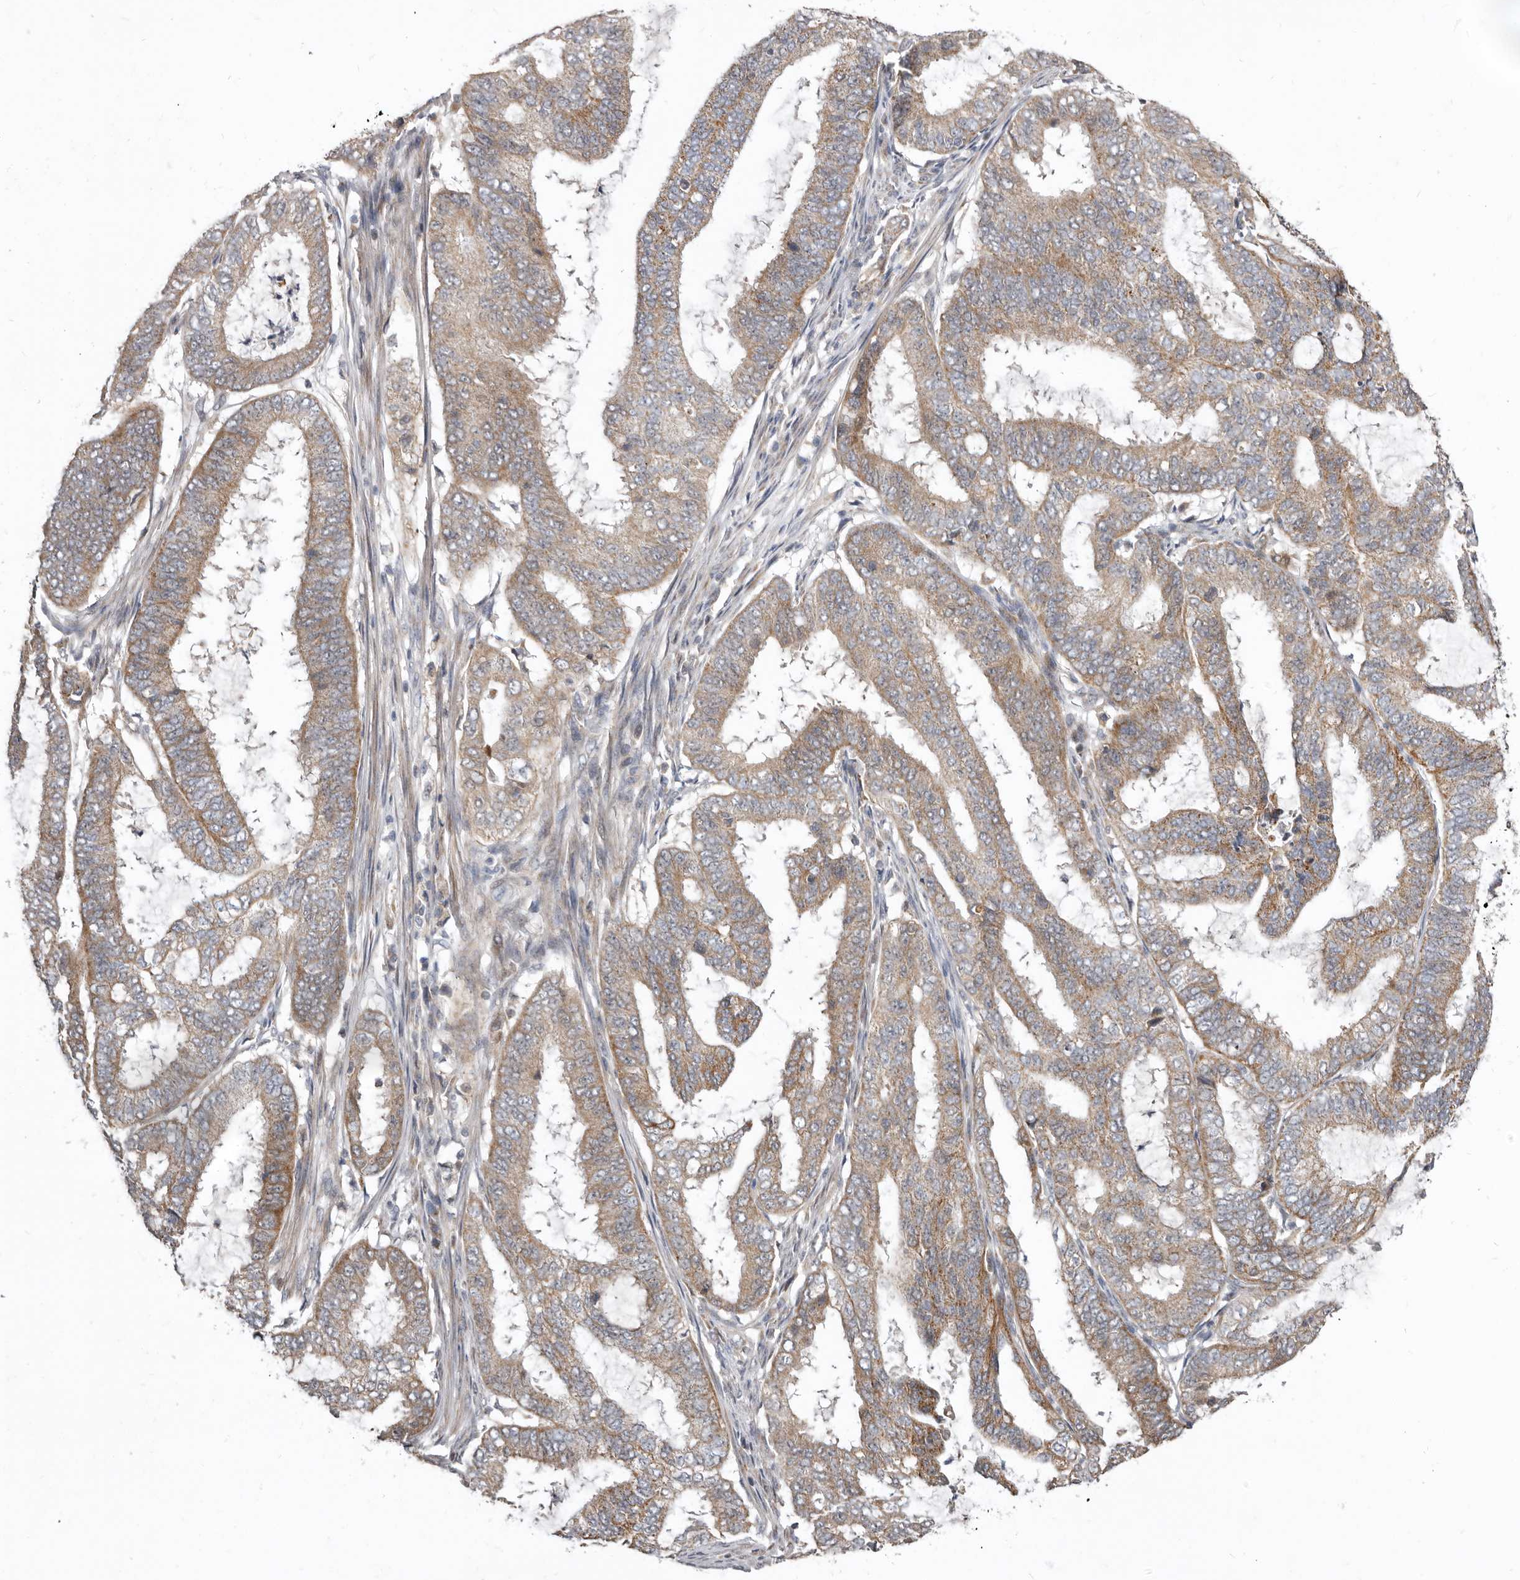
{"staining": {"intensity": "weak", "quantity": ">75%", "location": "cytoplasmic/membranous"}, "tissue": "endometrial cancer", "cell_type": "Tumor cells", "image_type": "cancer", "snomed": [{"axis": "morphology", "description": "Adenocarcinoma, NOS"}, {"axis": "topography", "description": "Endometrium"}], "caption": "Immunohistochemistry histopathology image of neoplastic tissue: human endometrial cancer stained using immunohistochemistry (IHC) exhibits low levels of weak protein expression localized specifically in the cytoplasmic/membranous of tumor cells, appearing as a cytoplasmic/membranous brown color.", "gene": "SMC4", "patient": {"sex": "female", "age": 51}}